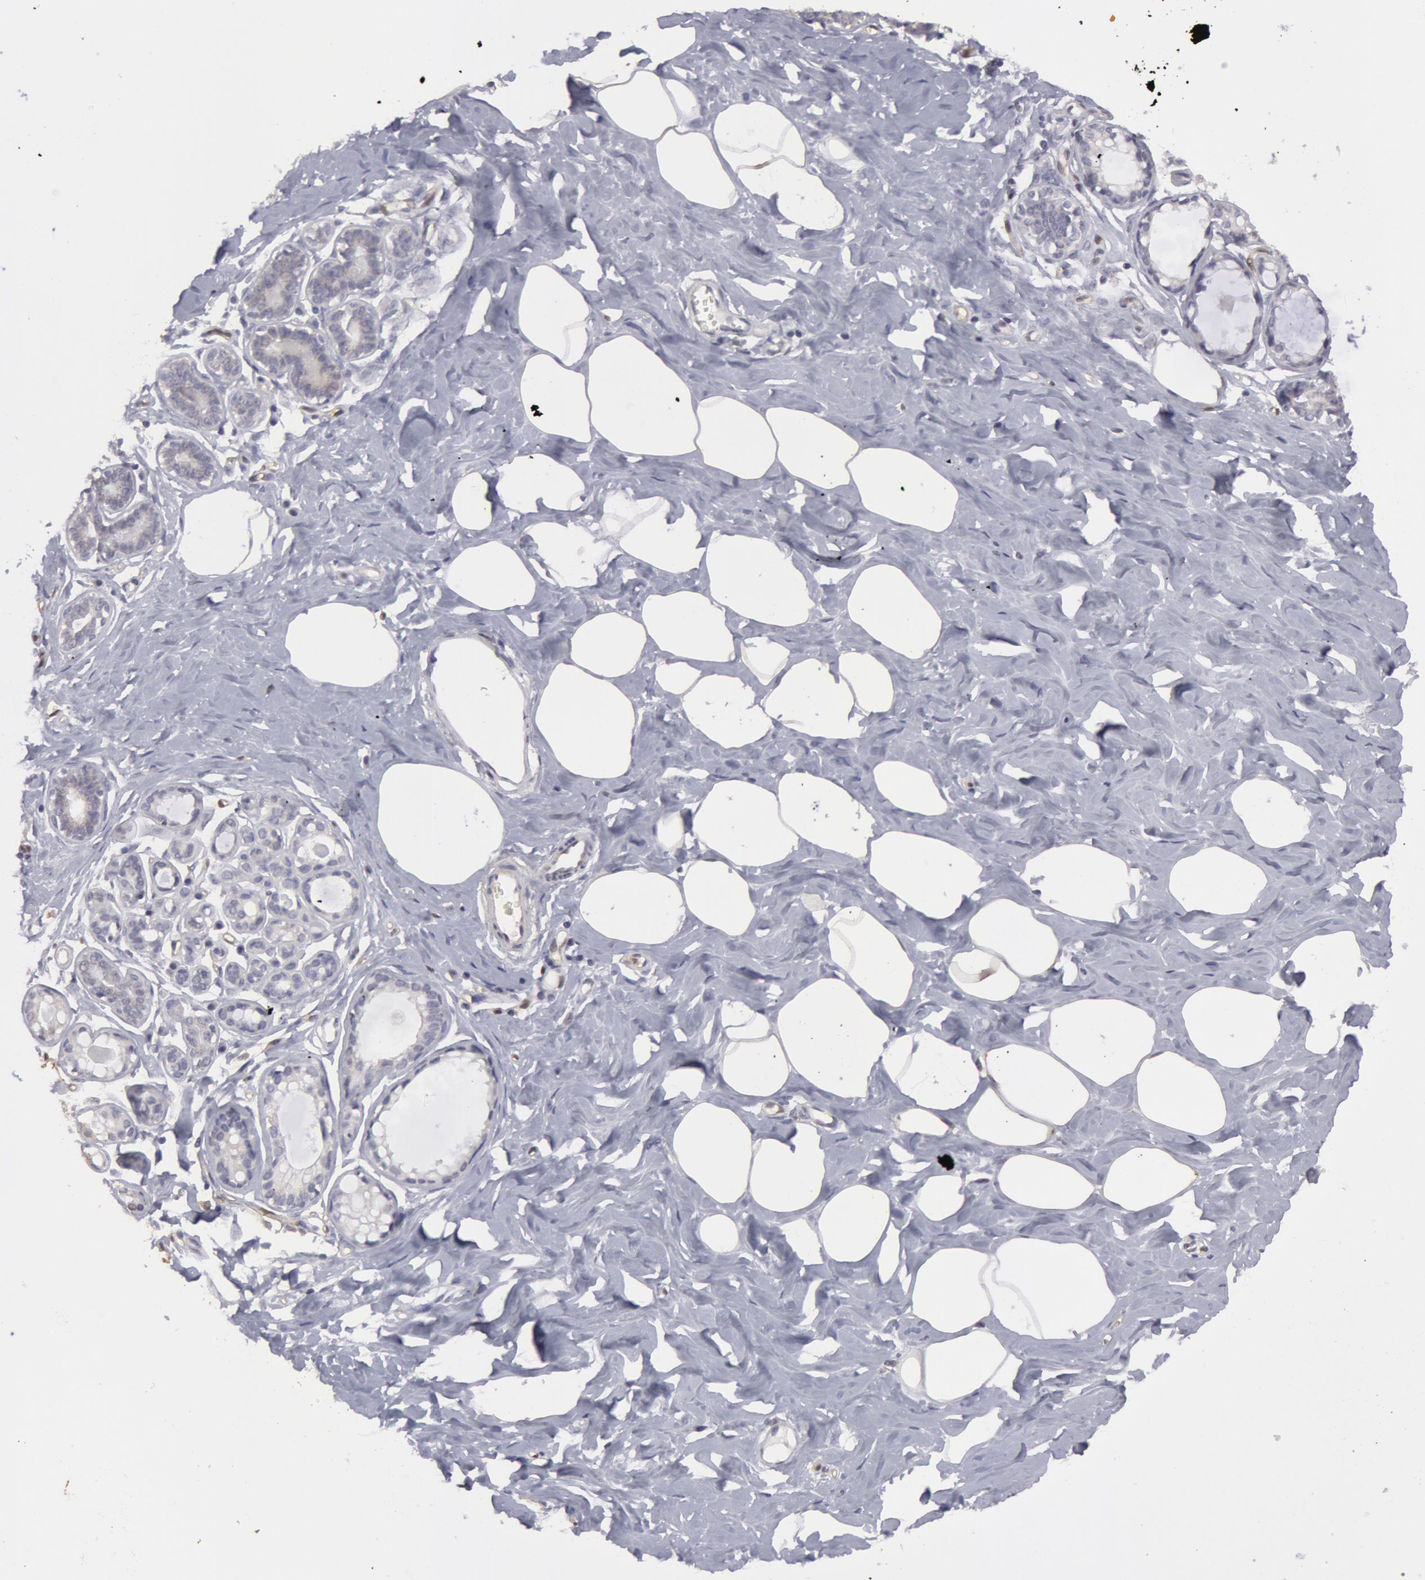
{"staining": {"intensity": "weak", "quantity": "<25%", "location": "cytoplasmic/membranous"}, "tissue": "breast", "cell_type": "Adipocytes", "image_type": "normal", "snomed": [{"axis": "morphology", "description": "Normal tissue, NOS"}, {"axis": "topography", "description": "Breast"}], "caption": "This is an IHC micrograph of normal breast. There is no positivity in adipocytes.", "gene": "CAT", "patient": {"sex": "female", "age": 45}}